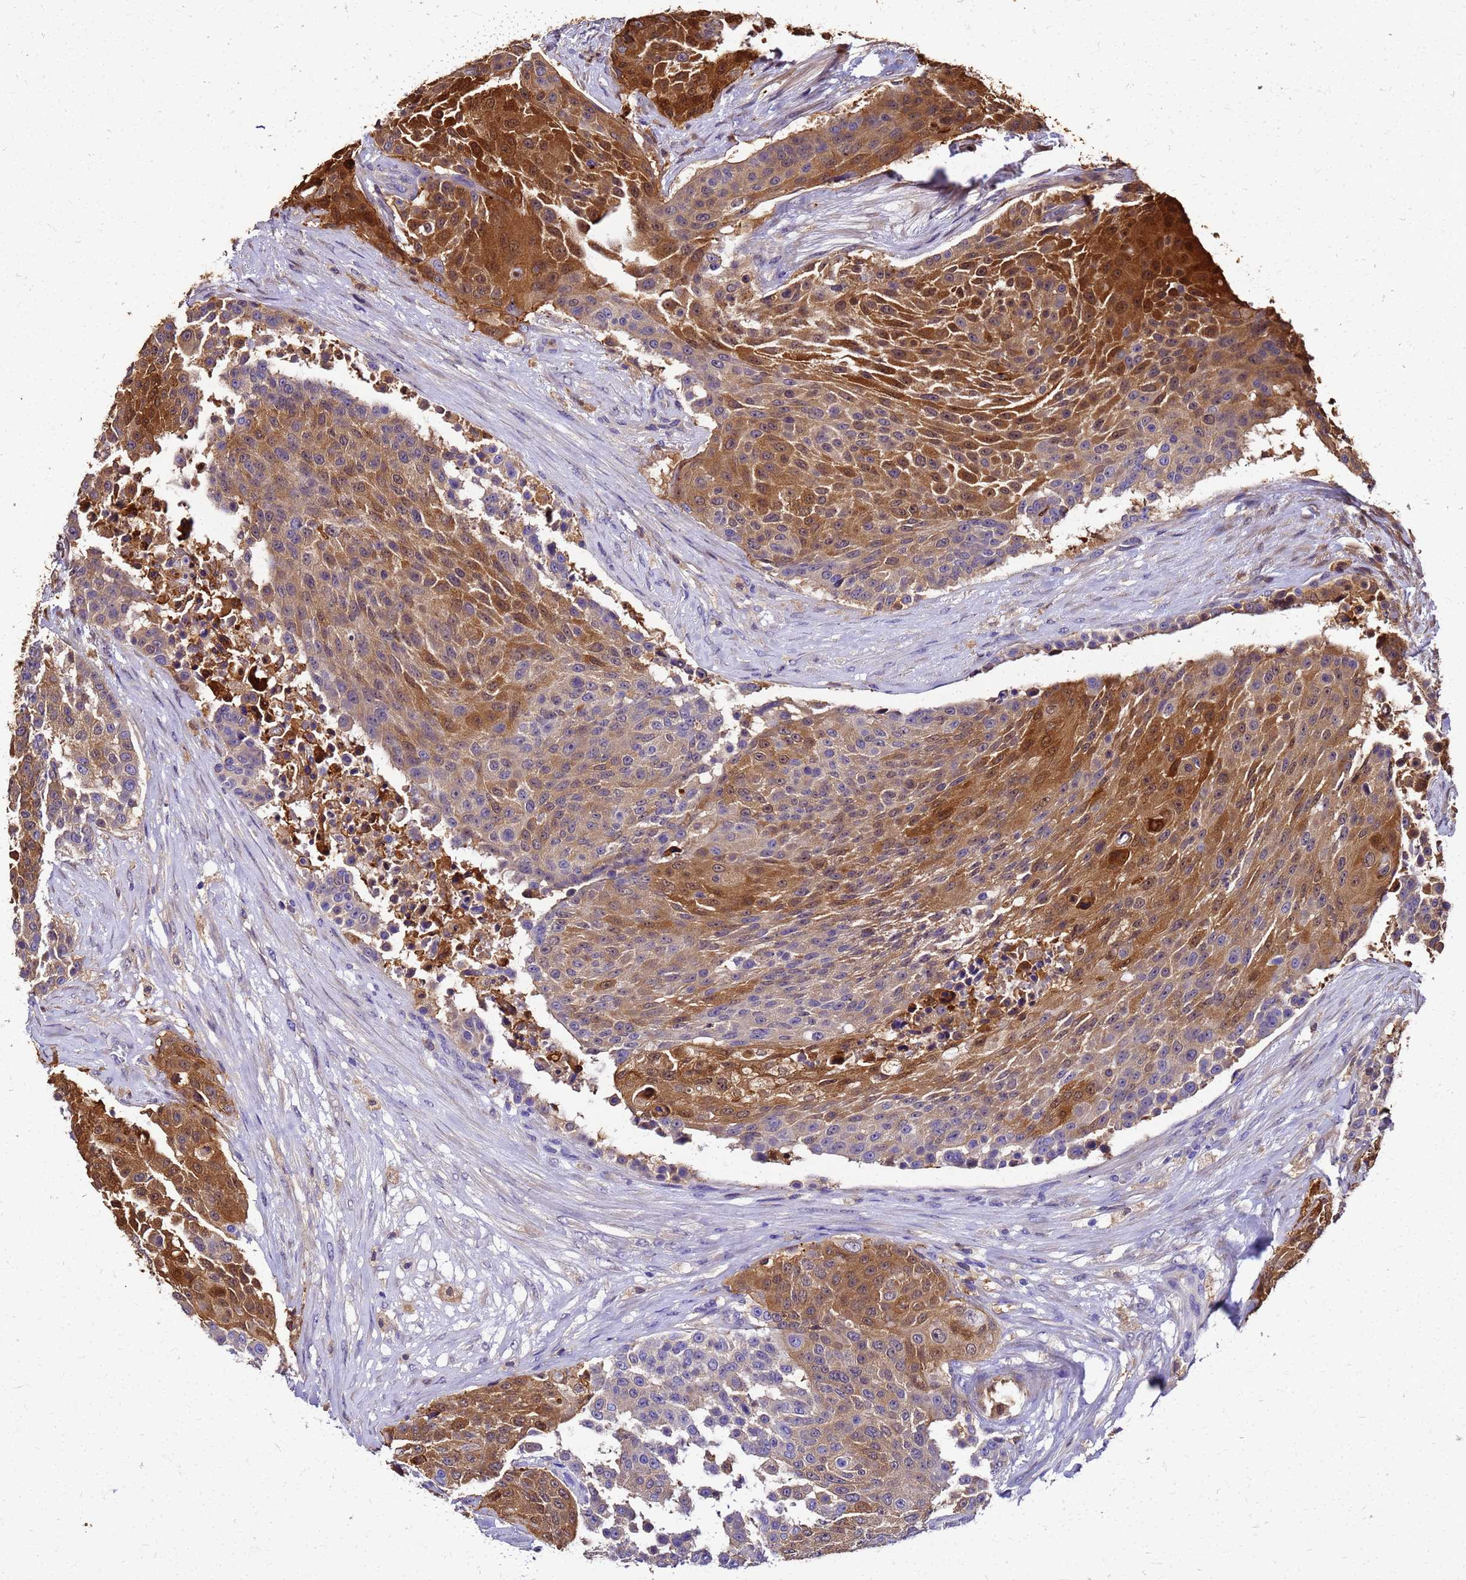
{"staining": {"intensity": "strong", "quantity": "25%-75%", "location": "cytoplasmic/membranous,nuclear"}, "tissue": "urothelial cancer", "cell_type": "Tumor cells", "image_type": "cancer", "snomed": [{"axis": "morphology", "description": "Urothelial carcinoma, High grade"}, {"axis": "topography", "description": "Urinary bladder"}], "caption": "High-grade urothelial carcinoma stained with a brown dye displays strong cytoplasmic/membranous and nuclear positive staining in approximately 25%-75% of tumor cells.", "gene": "S100A11", "patient": {"sex": "female", "age": 63}}